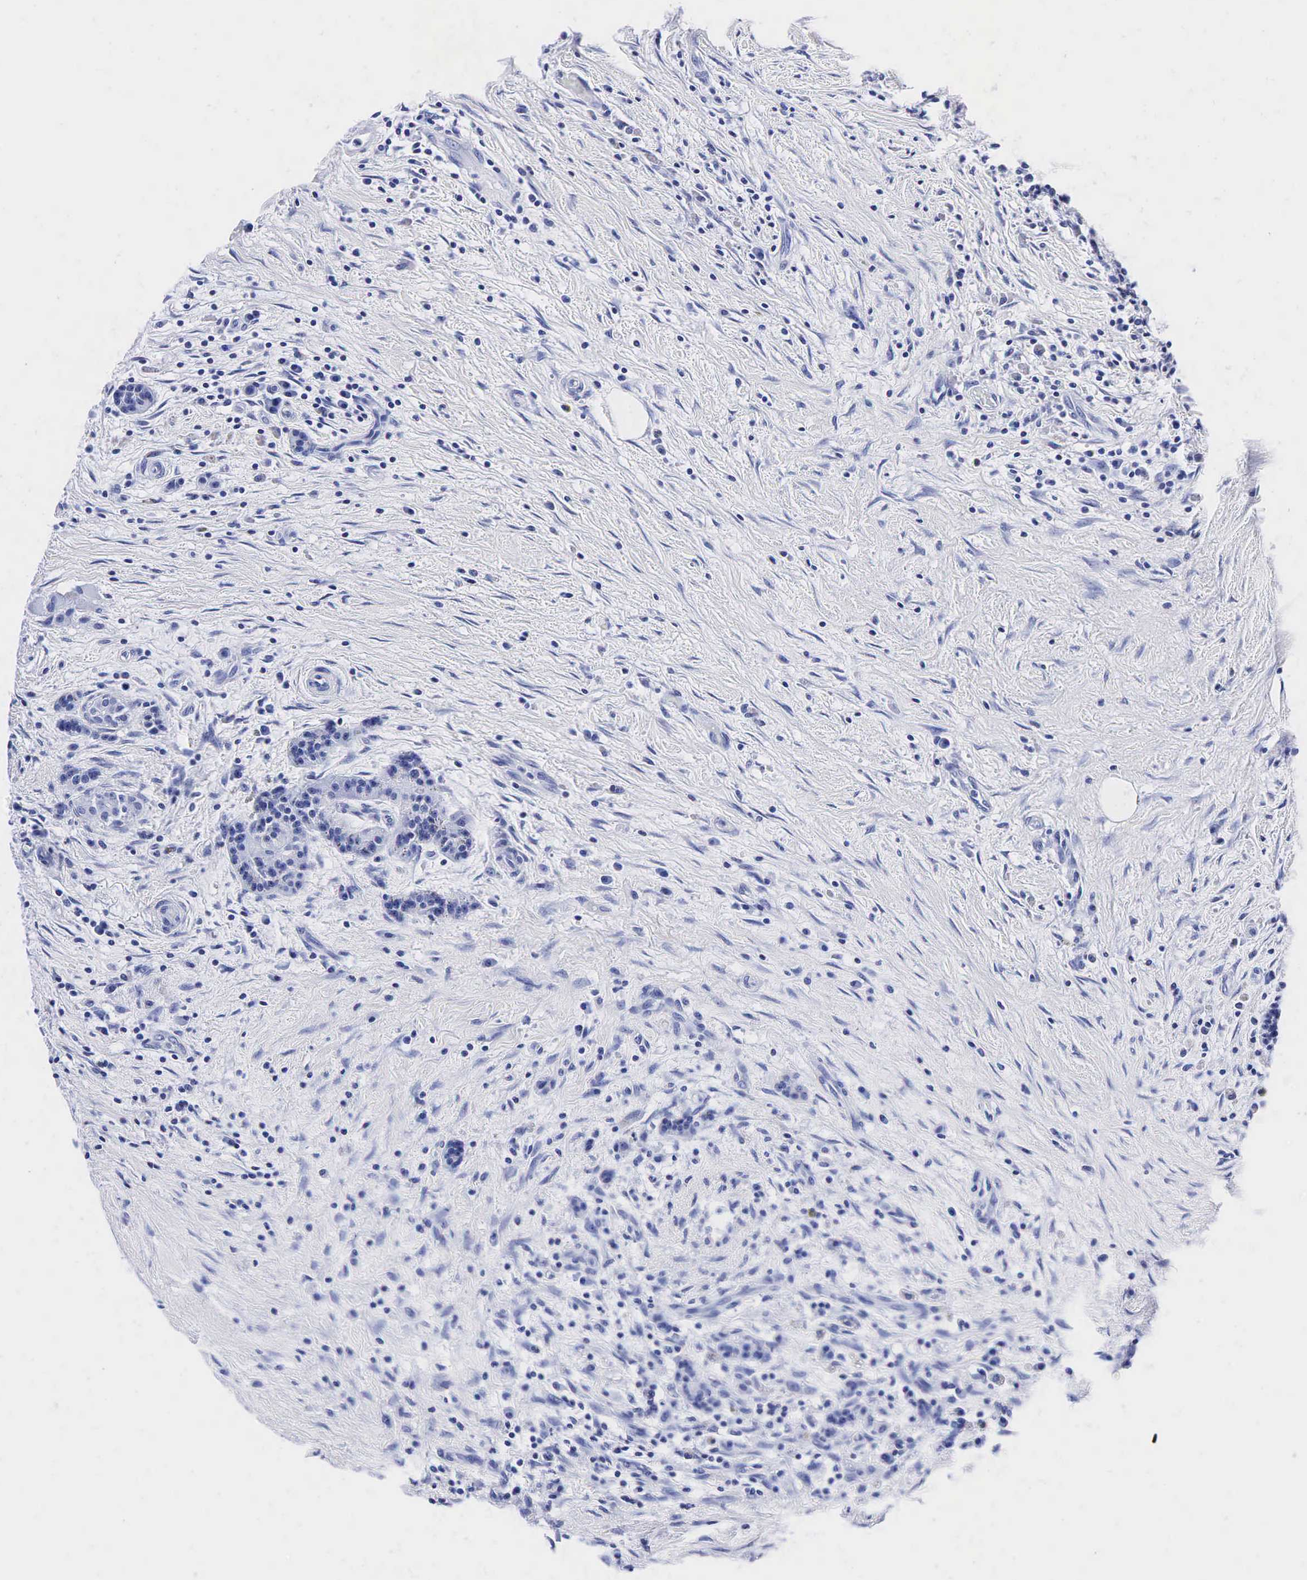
{"staining": {"intensity": "negative", "quantity": "none", "location": "none"}, "tissue": "pancreas", "cell_type": "Exocrine glandular cells", "image_type": "normal", "snomed": [{"axis": "morphology", "description": "Normal tissue, NOS"}, {"axis": "topography", "description": "Pancreas"}], "caption": "A high-resolution histopathology image shows immunohistochemistry (IHC) staining of unremarkable pancreas, which shows no significant staining in exocrine glandular cells. (DAB (3,3'-diaminobenzidine) immunohistochemistry (IHC) with hematoxylin counter stain).", "gene": "KLK3", "patient": {"sex": "male", "age": 73}}